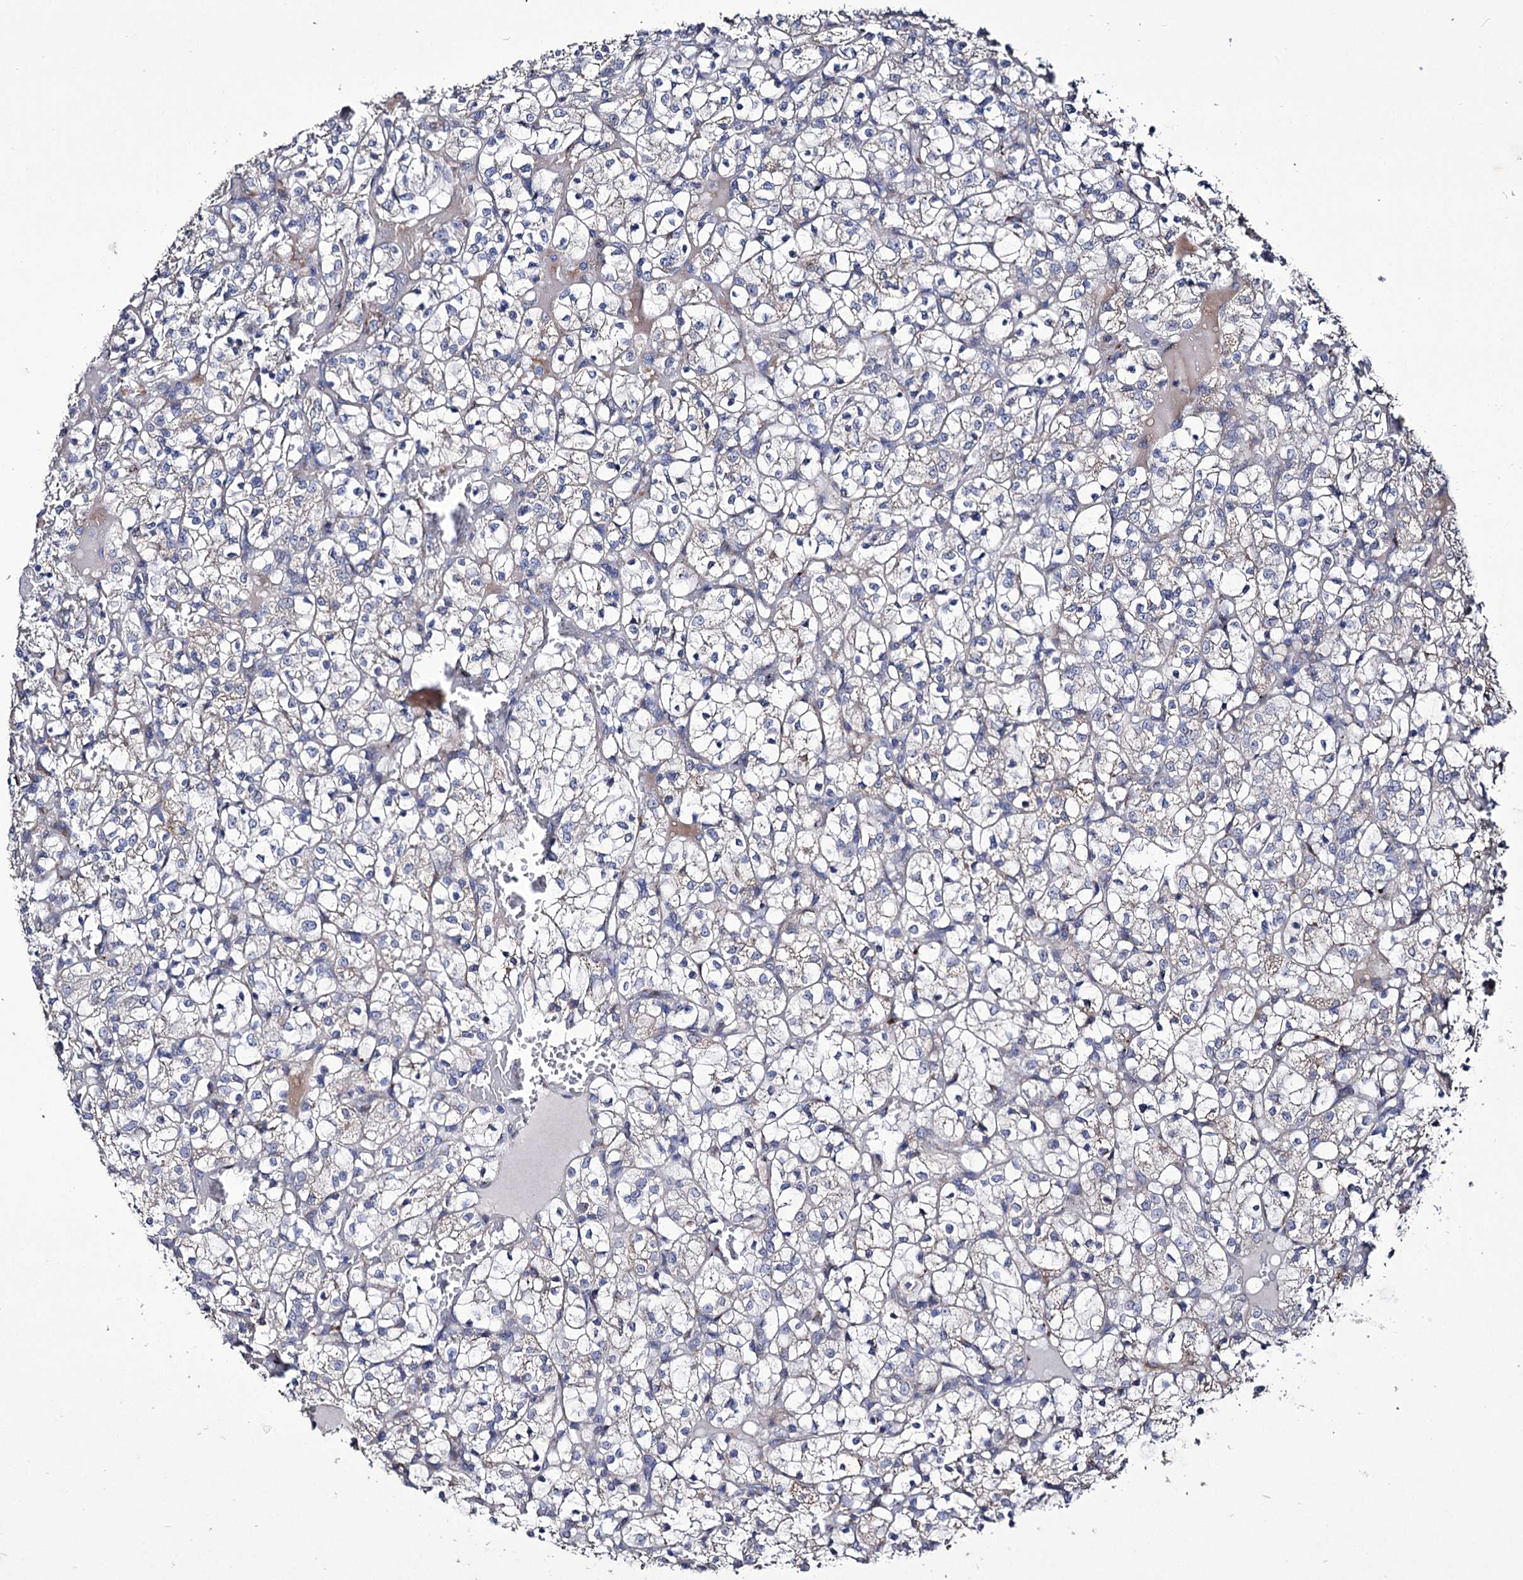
{"staining": {"intensity": "negative", "quantity": "none", "location": "none"}, "tissue": "renal cancer", "cell_type": "Tumor cells", "image_type": "cancer", "snomed": [{"axis": "morphology", "description": "Adenocarcinoma, NOS"}, {"axis": "topography", "description": "Kidney"}], "caption": "High magnification brightfield microscopy of renal cancer (adenocarcinoma) stained with DAB (brown) and counterstained with hematoxylin (blue): tumor cells show no significant positivity.", "gene": "TUBGCP5", "patient": {"sex": "female", "age": 69}}